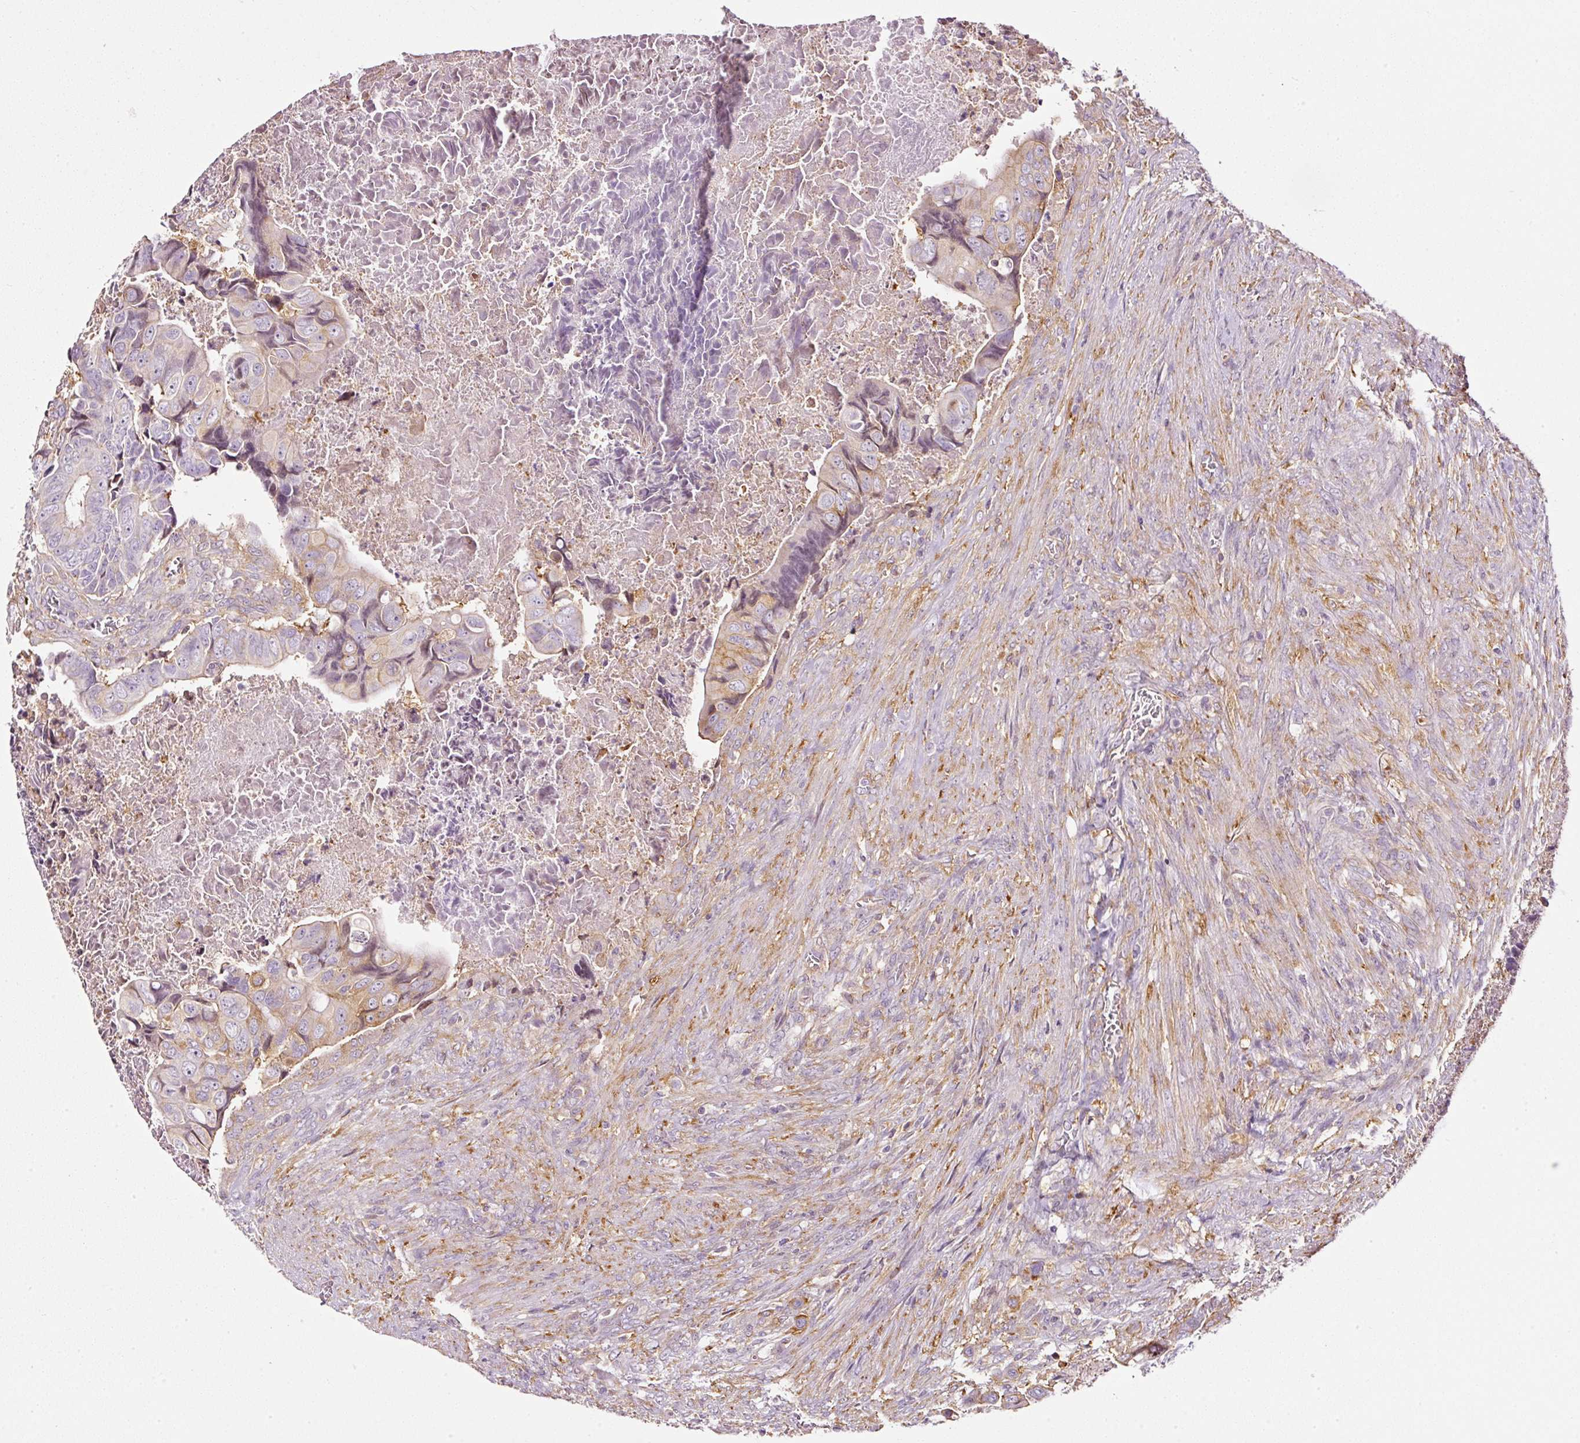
{"staining": {"intensity": "weak", "quantity": "25%-75%", "location": "cytoplasmic/membranous"}, "tissue": "colorectal cancer", "cell_type": "Tumor cells", "image_type": "cancer", "snomed": [{"axis": "morphology", "description": "Adenocarcinoma, NOS"}, {"axis": "topography", "description": "Rectum"}], "caption": "A photomicrograph of human colorectal cancer (adenocarcinoma) stained for a protein displays weak cytoplasmic/membranous brown staining in tumor cells. Immunohistochemistry stains the protein of interest in brown and the nuclei are stained blue.", "gene": "SCNM1", "patient": {"sex": "female", "age": 78}}